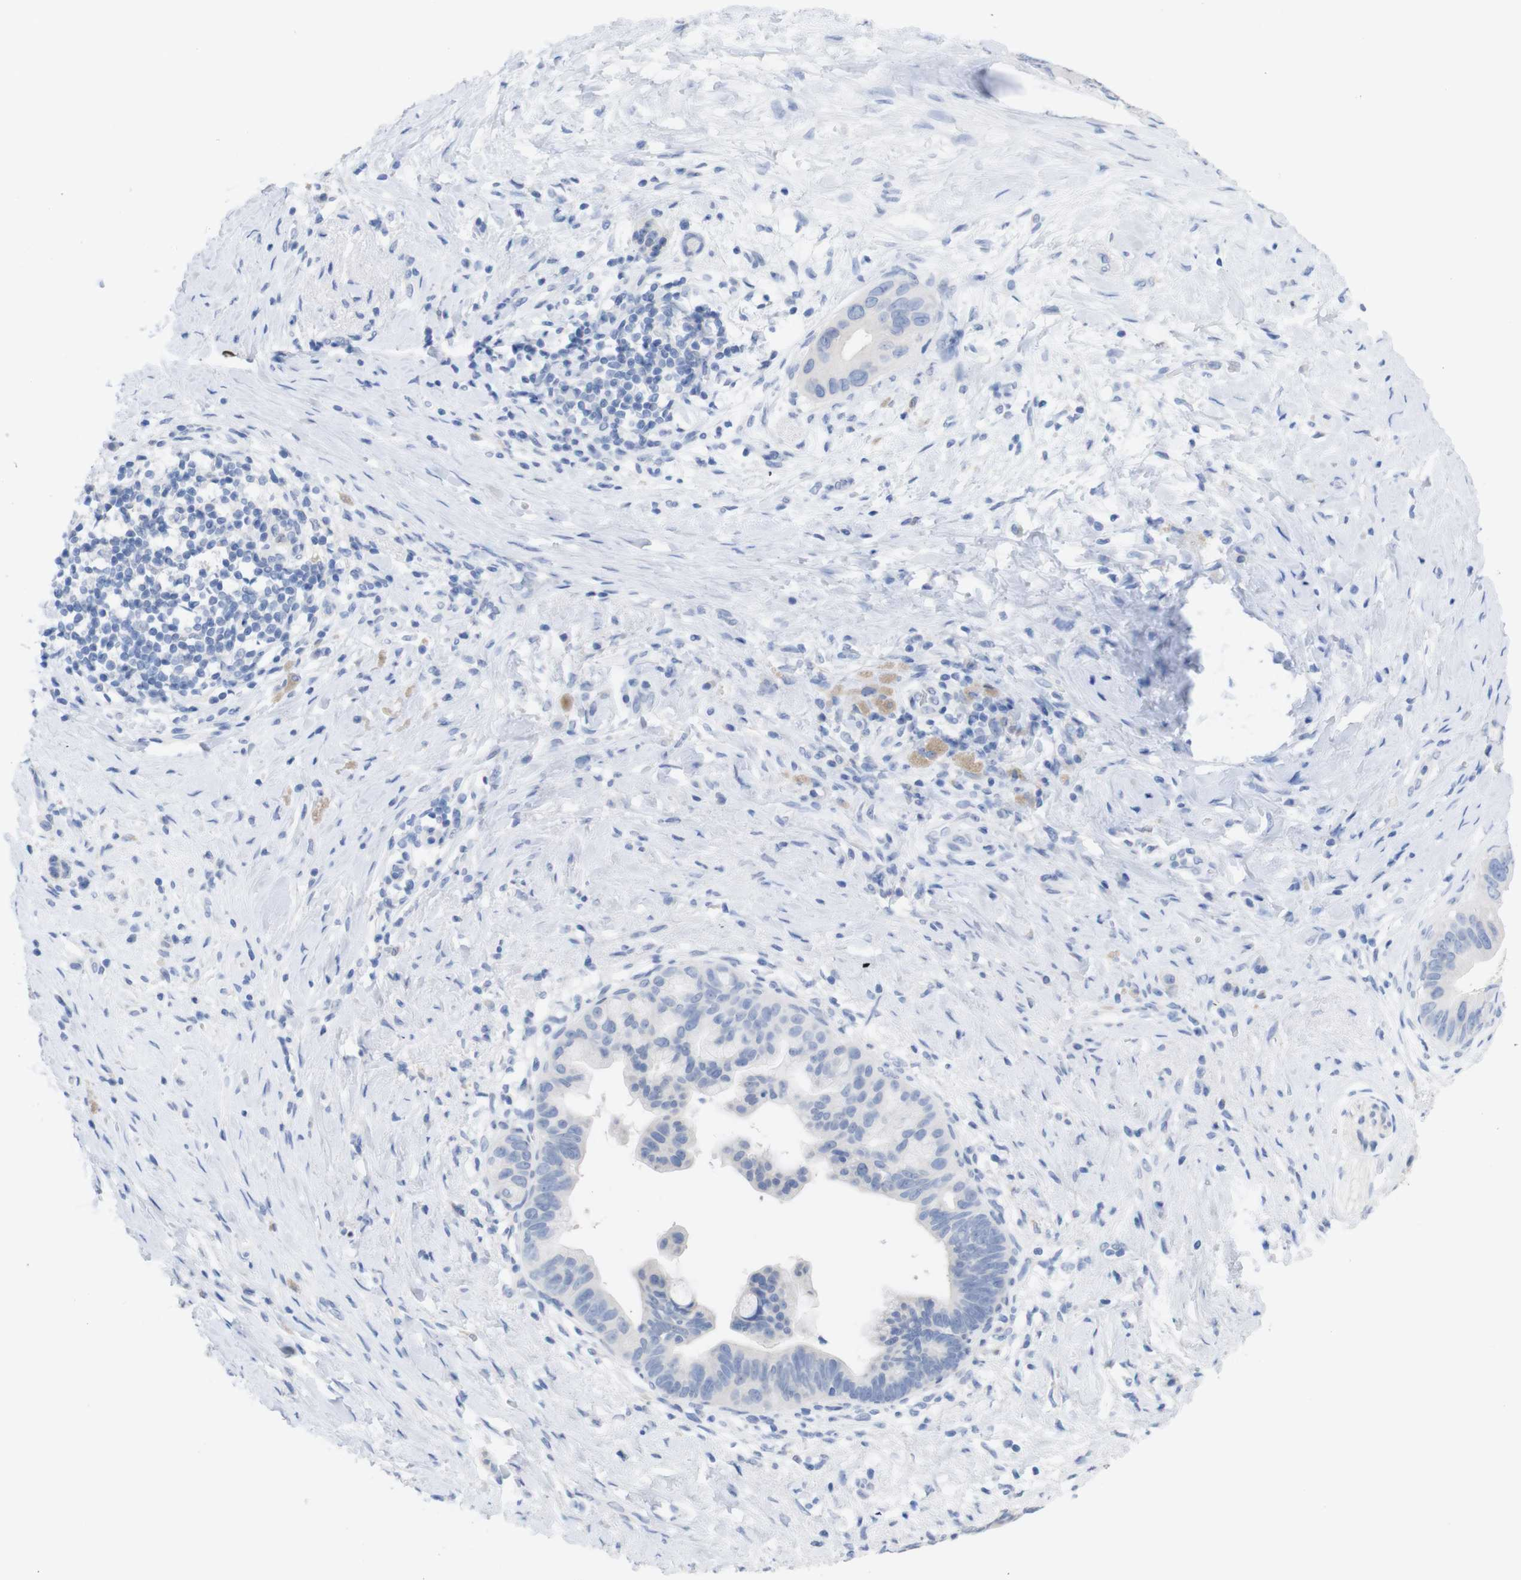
{"staining": {"intensity": "negative", "quantity": "none", "location": "none"}, "tissue": "pancreatic cancer", "cell_type": "Tumor cells", "image_type": "cancer", "snomed": [{"axis": "morphology", "description": "Adenocarcinoma, NOS"}, {"axis": "topography", "description": "Pancreas"}], "caption": "Tumor cells show no significant positivity in pancreatic adenocarcinoma.", "gene": "PNMA1", "patient": {"sex": "male", "age": 55}}